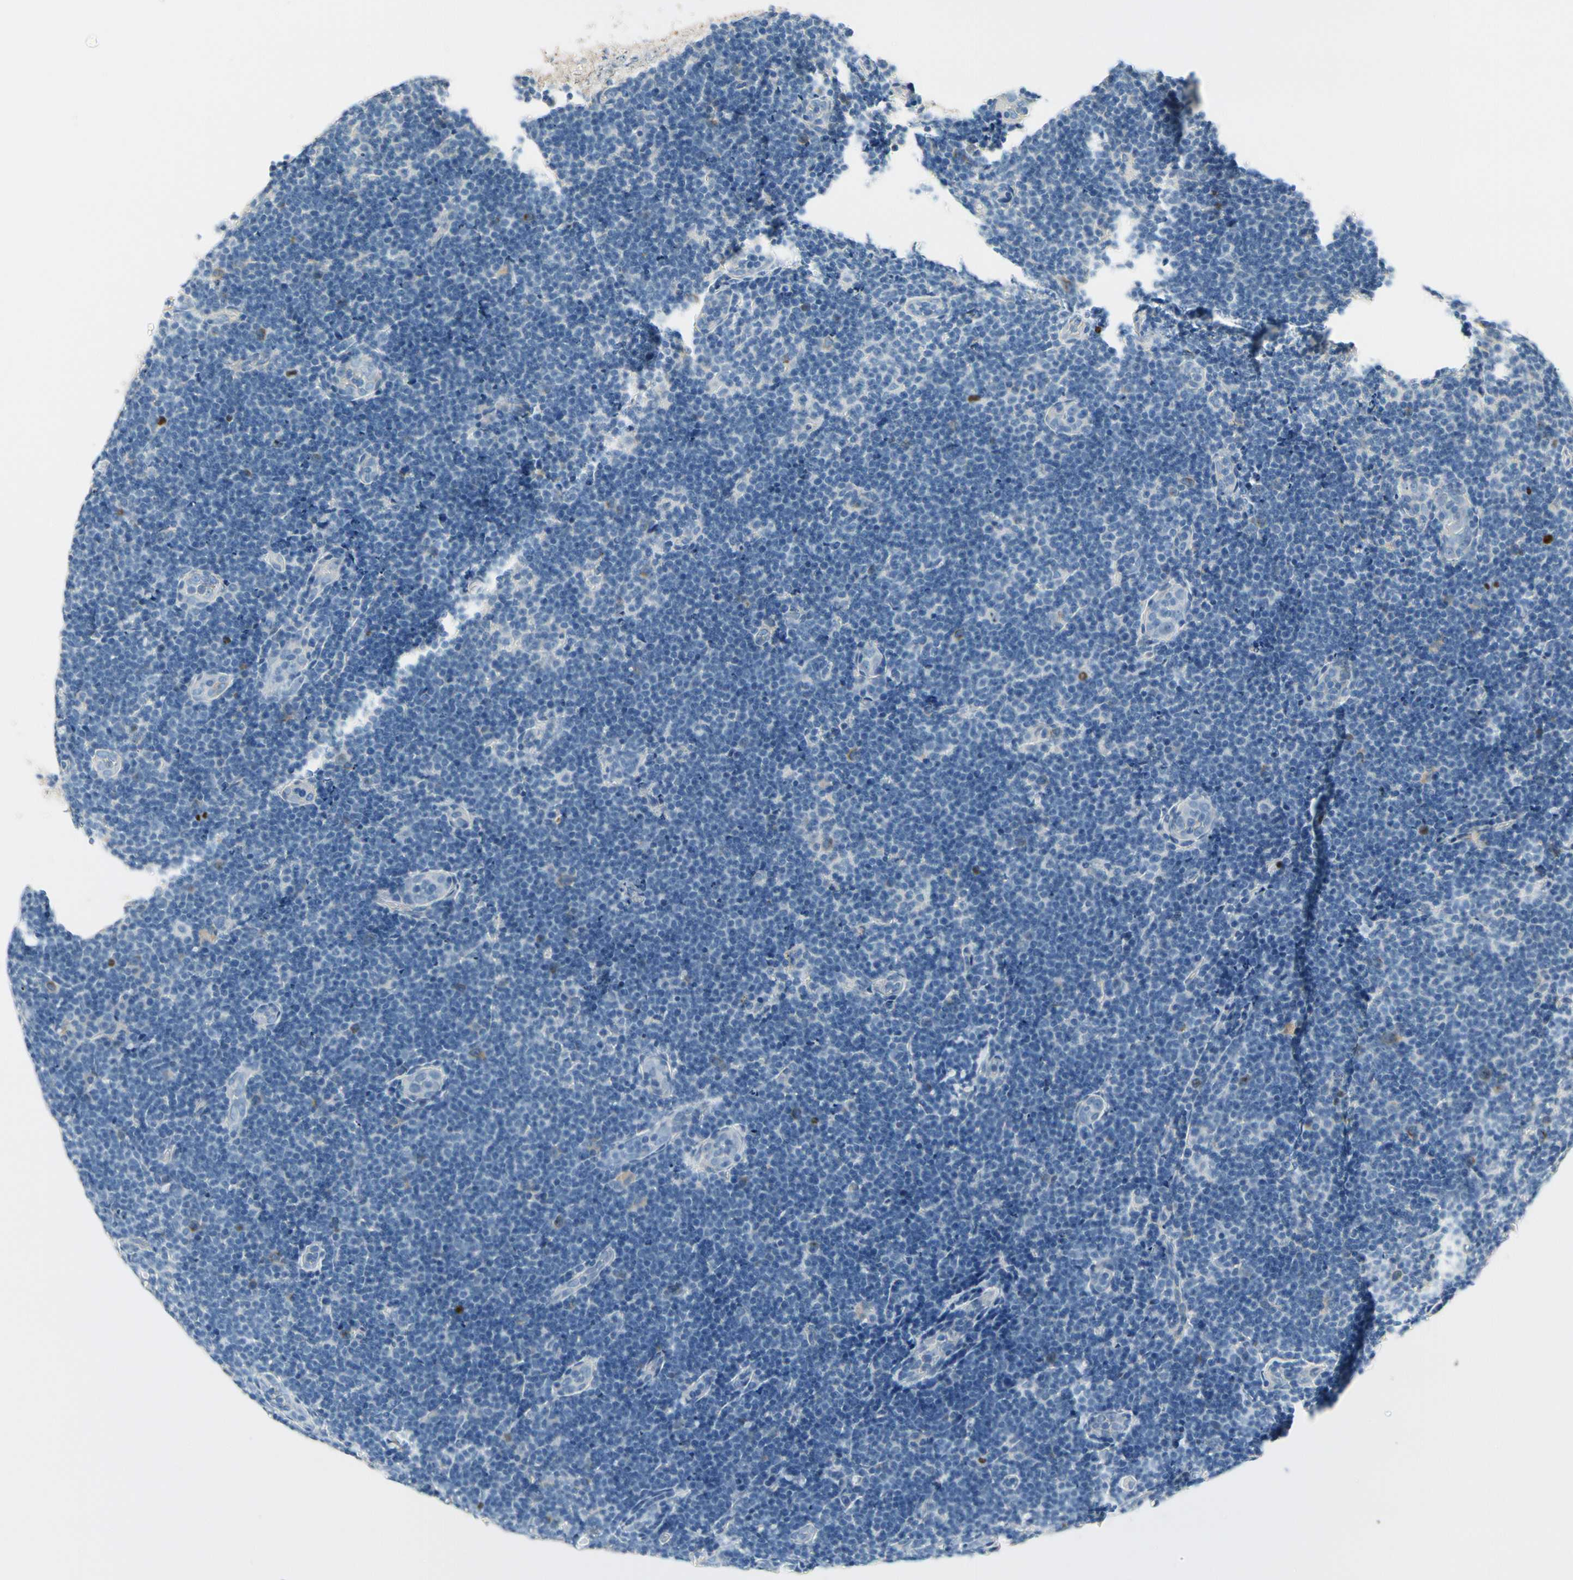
{"staining": {"intensity": "negative", "quantity": "none", "location": "none"}, "tissue": "lymphoma", "cell_type": "Tumor cells", "image_type": "cancer", "snomed": [{"axis": "morphology", "description": "Malignant lymphoma, non-Hodgkin's type, Low grade"}, {"axis": "topography", "description": "Lymph node"}], "caption": "DAB immunohistochemical staining of human lymphoma demonstrates no significant staining in tumor cells.", "gene": "CKAP2", "patient": {"sex": "male", "age": 83}}